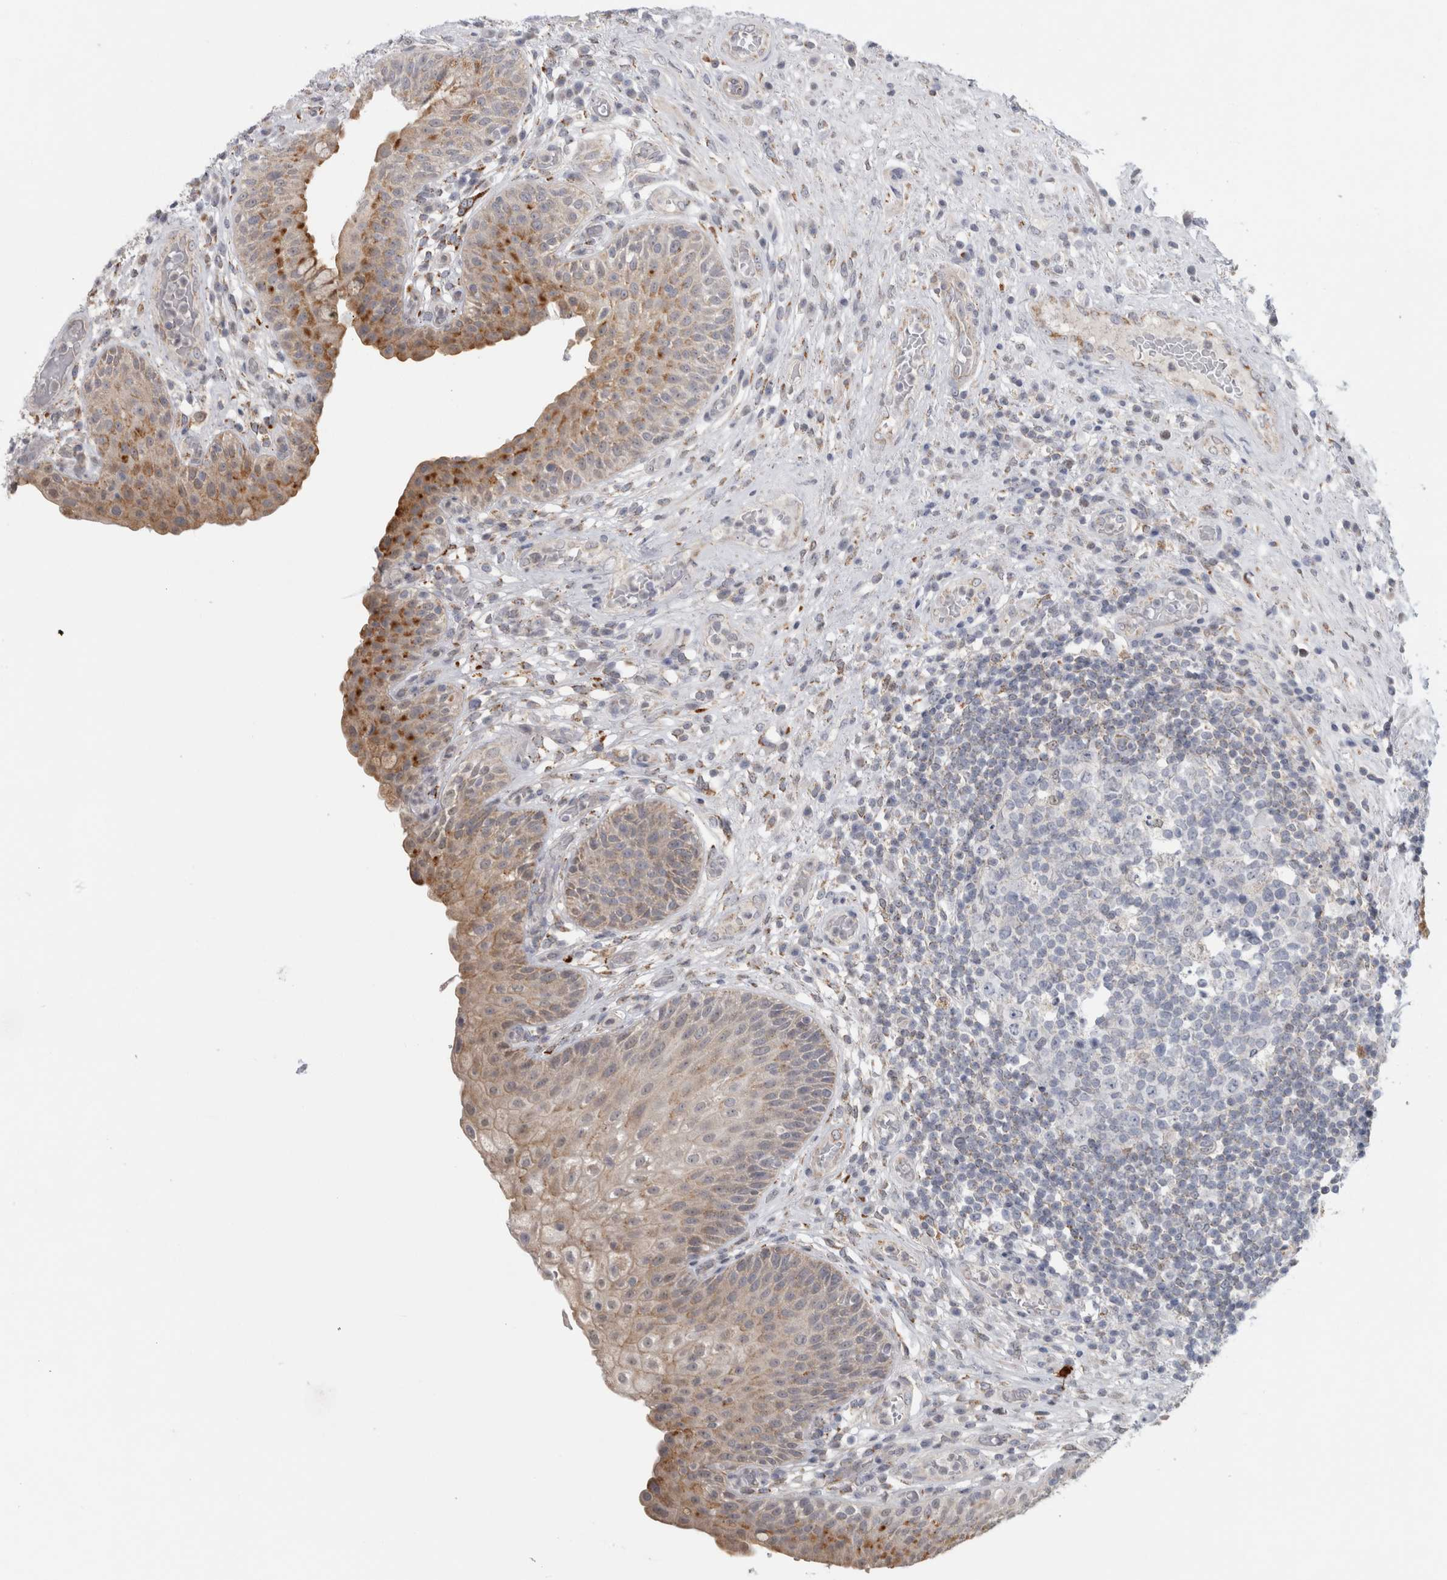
{"staining": {"intensity": "moderate", "quantity": ">75%", "location": "cytoplasmic/membranous"}, "tissue": "urinary bladder", "cell_type": "Urothelial cells", "image_type": "normal", "snomed": [{"axis": "morphology", "description": "Normal tissue, NOS"}, {"axis": "topography", "description": "Urinary bladder"}], "caption": "Urinary bladder stained with DAB IHC demonstrates medium levels of moderate cytoplasmic/membranous expression in approximately >75% of urothelial cells.", "gene": "RAB18", "patient": {"sex": "female", "age": 62}}